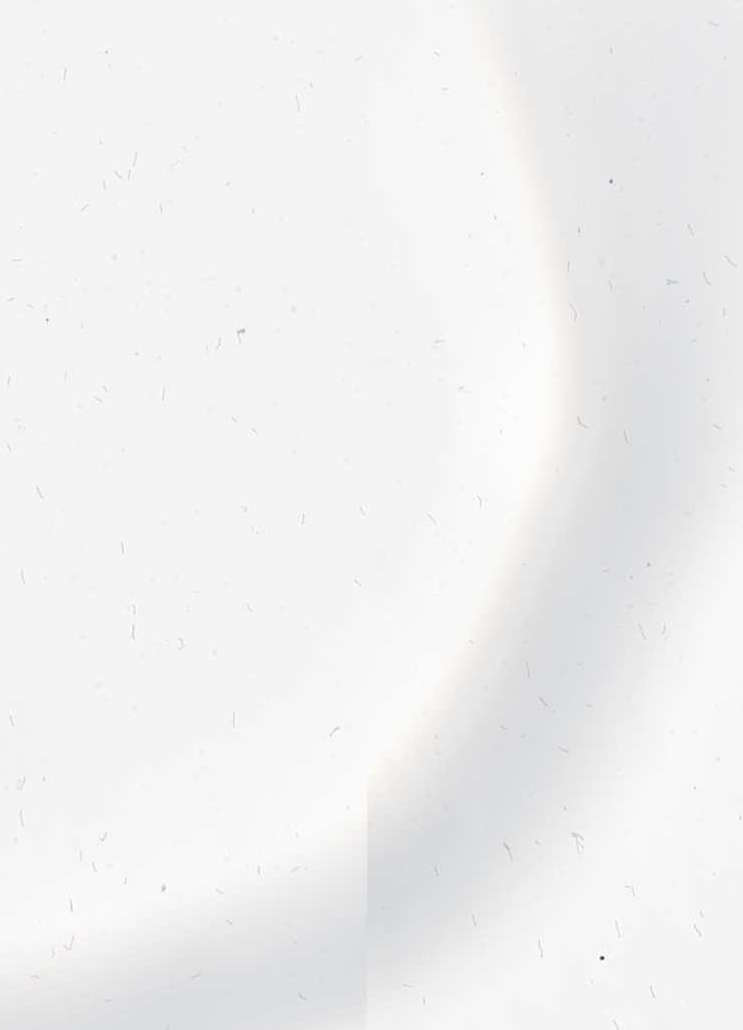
{"staining": {"intensity": "moderate", "quantity": ">75%", "location": "cytoplasmic/membranous"}, "tissue": "nasopharynx", "cell_type": "Respiratory epithelial cells", "image_type": "normal", "snomed": [{"axis": "morphology", "description": "Normal tissue, NOS"}, {"axis": "topography", "description": "Nasopharynx"}], "caption": "Immunohistochemical staining of unremarkable nasopharynx demonstrates medium levels of moderate cytoplasmic/membranous positivity in approximately >75% of respiratory epithelial cells. (brown staining indicates protein expression, while blue staining denotes nuclei).", "gene": "MRPL3", "patient": {"sex": "male", "age": 22}}